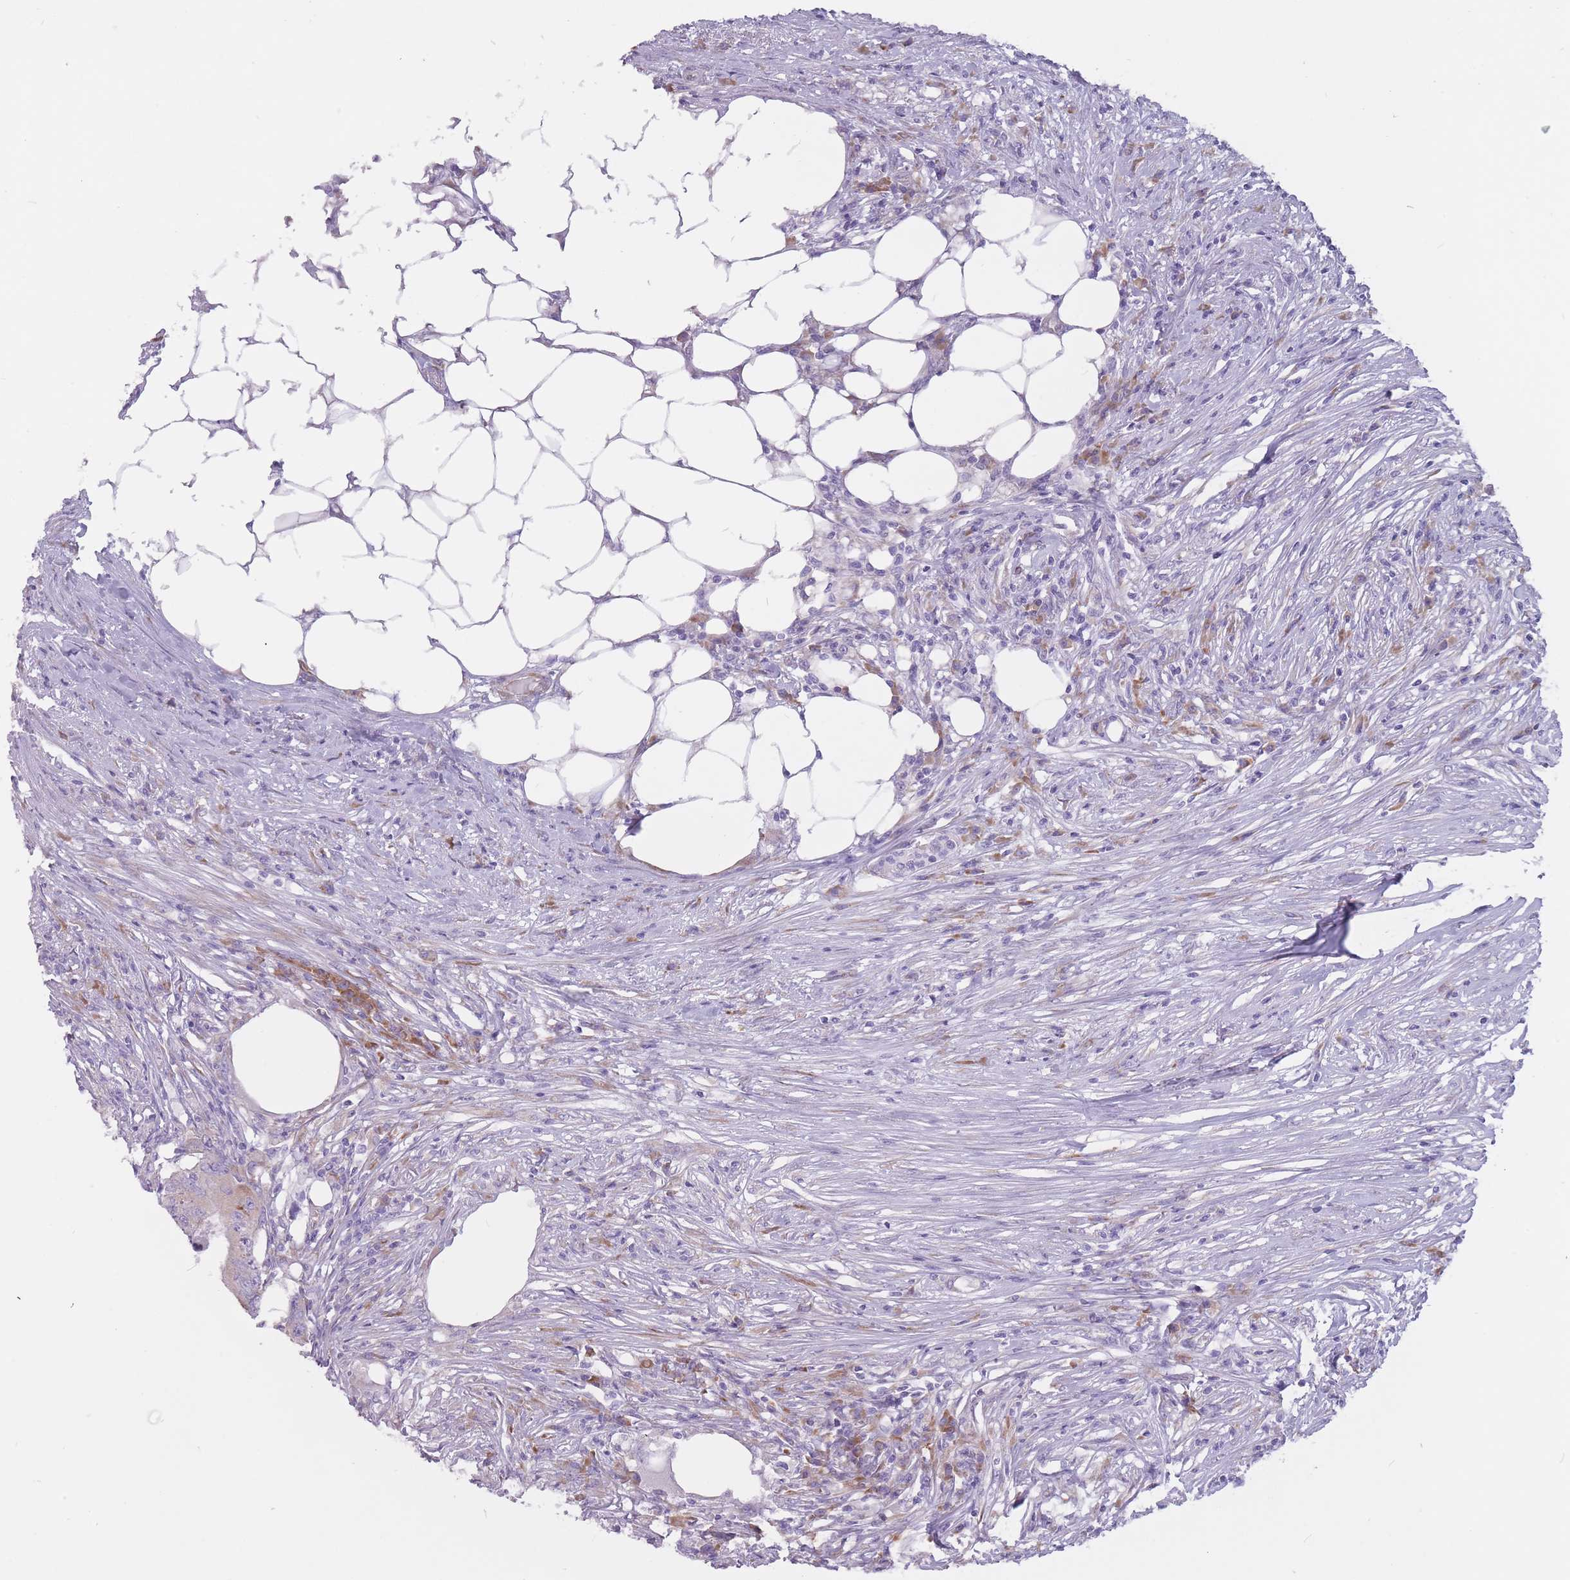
{"staining": {"intensity": "weak", "quantity": "25%-75%", "location": "cytoplasmic/membranous"}, "tissue": "colorectal cancer", "cell_type": "Tumor cells", "image_type": "cancer", "snomed": [{"axis": "morphology", "description": "Adenocarcinoma, NOS"}, {"axis": "topography", "description": "Colon"}], "caption": "Immunohistochemical staining of colorectal cancer (adenocarcinoma) shows low levels of weak cytoplasmic/membranous protein staining in approximately 25%-75% of tumor cells. Using DAB (brown) and hematoxylin (blue) stains, captured at high magnification using brightfield microscopy.", "gene": "RPL18", "patient": {"sex": "male", "age": 71}}